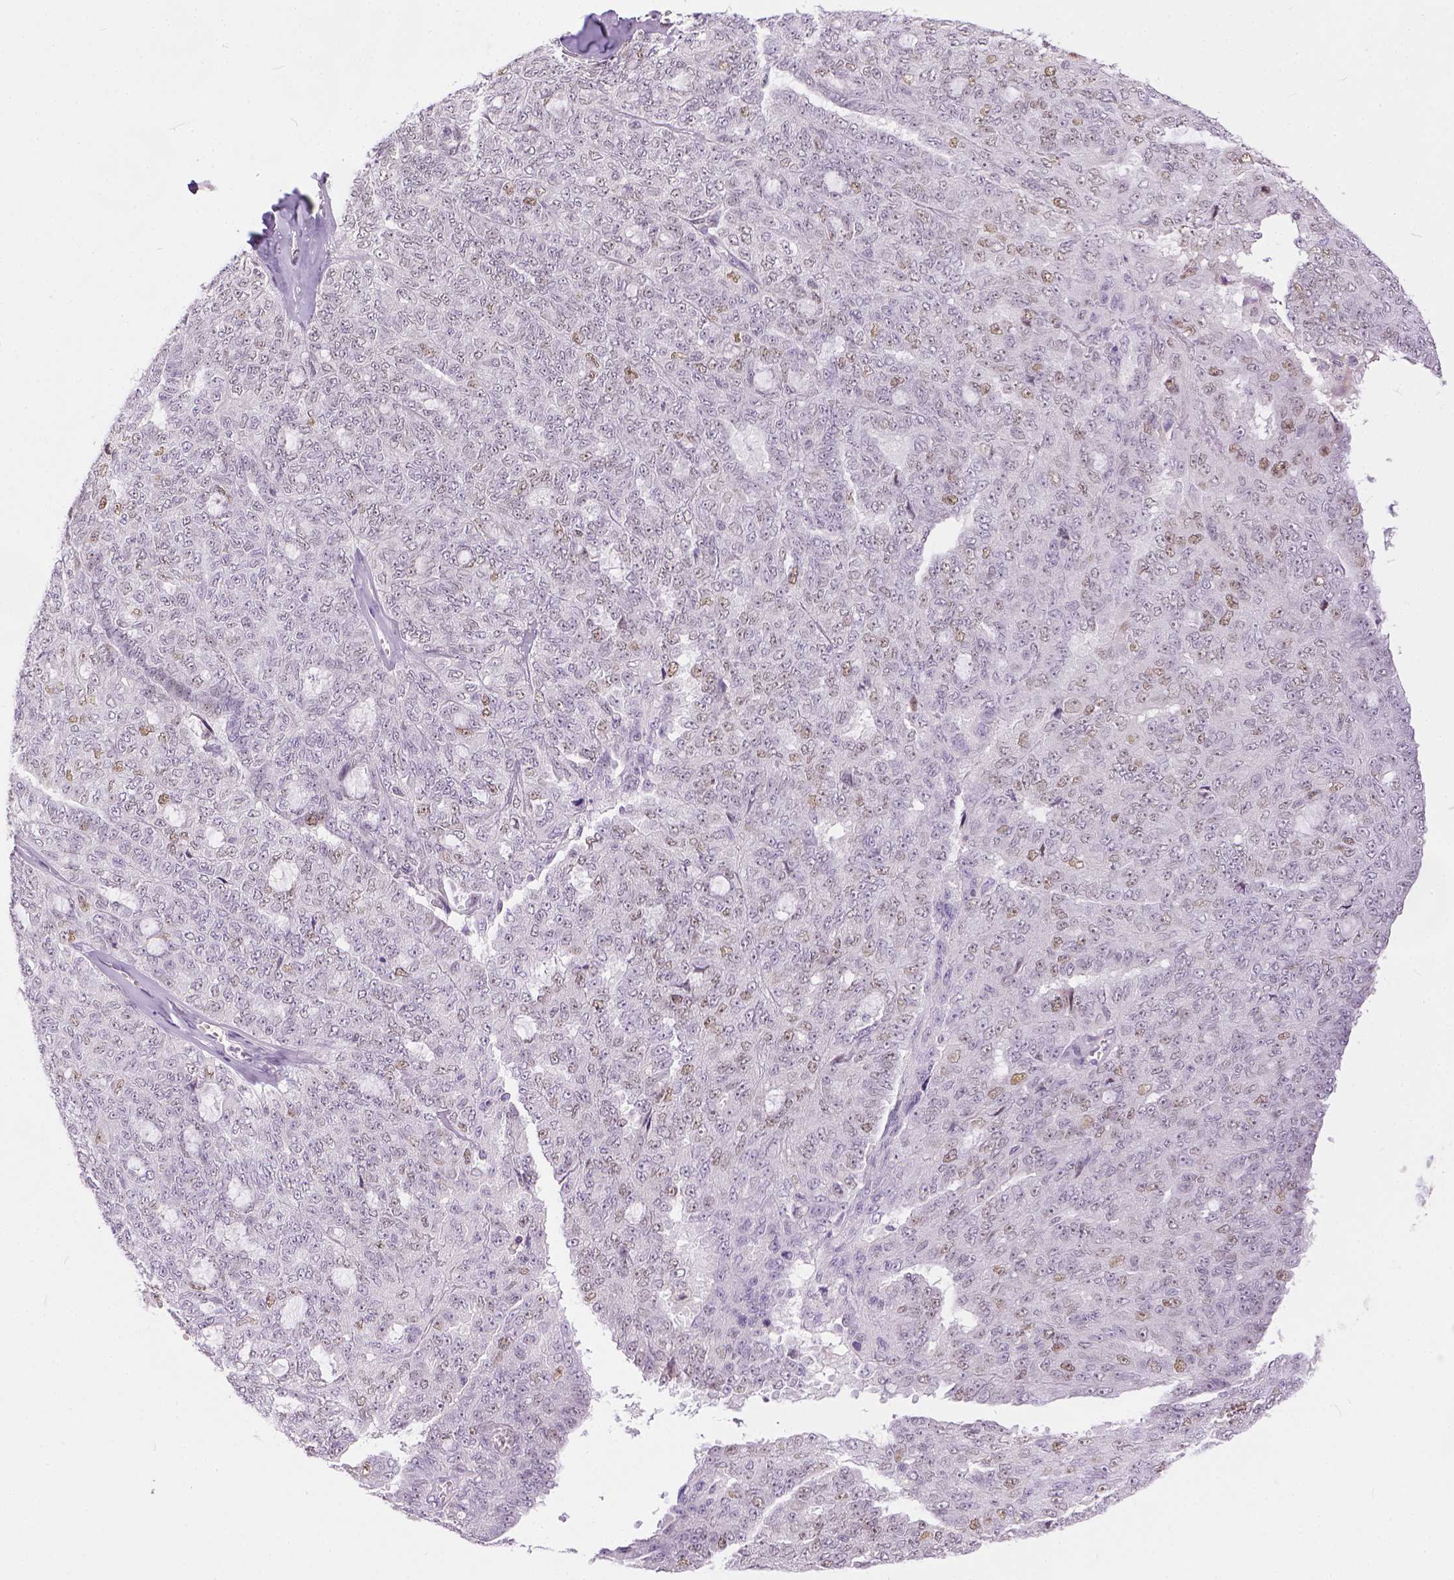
{"staining": {"intensity": "weak", "quantity": "25%-75%", "location": "nuclear"}, "tissue": "ovarian cancer", "cell_type": "Tumor cells", "image_type": "cancer", "snomed": [{"axis": "morphology", "description": "Cystadenocarcinoma, serous, NOS"}, {"axis": "topography", "description": "Ovary"}], "caption": "Weak nuclear positivity for a protein is identified in approximately 25%-75% of tumor cells of ovarian cancer using immunohistochemistry (IHC).", "gene": "ERCC1", "patient": {"sex": "female", "age": 71}}